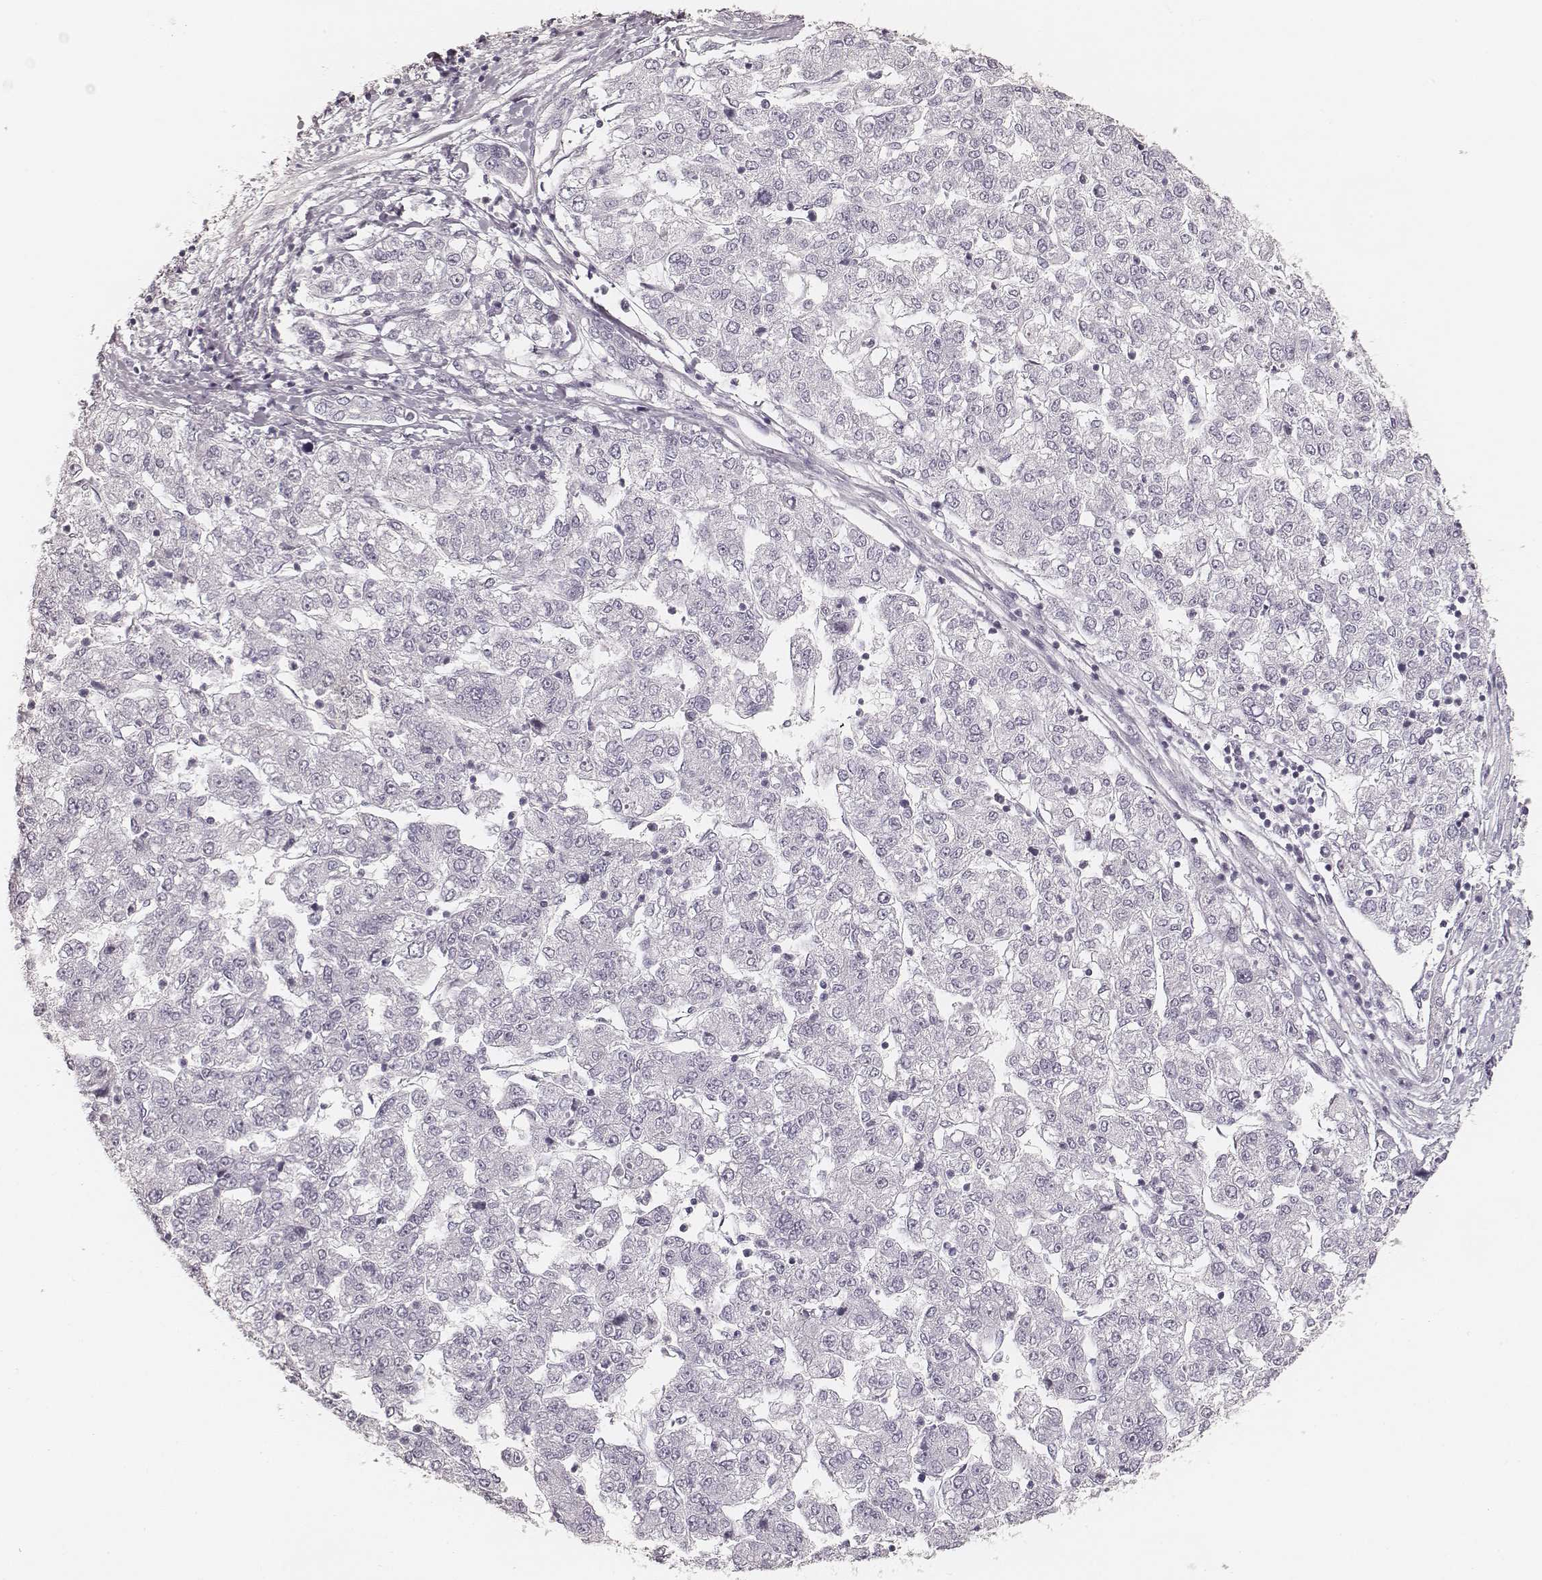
{"staining": {"intensity": "negative", "quantity": "none", "location": "none"}, "tissue": "liver cancer", "cell_type": "Tumor cells", "image_type": "cancer", "snomed": [{"axis": "morphology", "description": "Carcinoma, Hepatocellular, NOS"}, {"axis": "topography", "description": "Liver"}], "caption": "High power microscopy micrograph of an immunohistochemistry (IHC) photomicrograph of liver hepatocellular carcinoma, revealing no significant expression in tumor cells.", "gene": "HNF4G", "patient": {"sex": "male", "age": 56}}